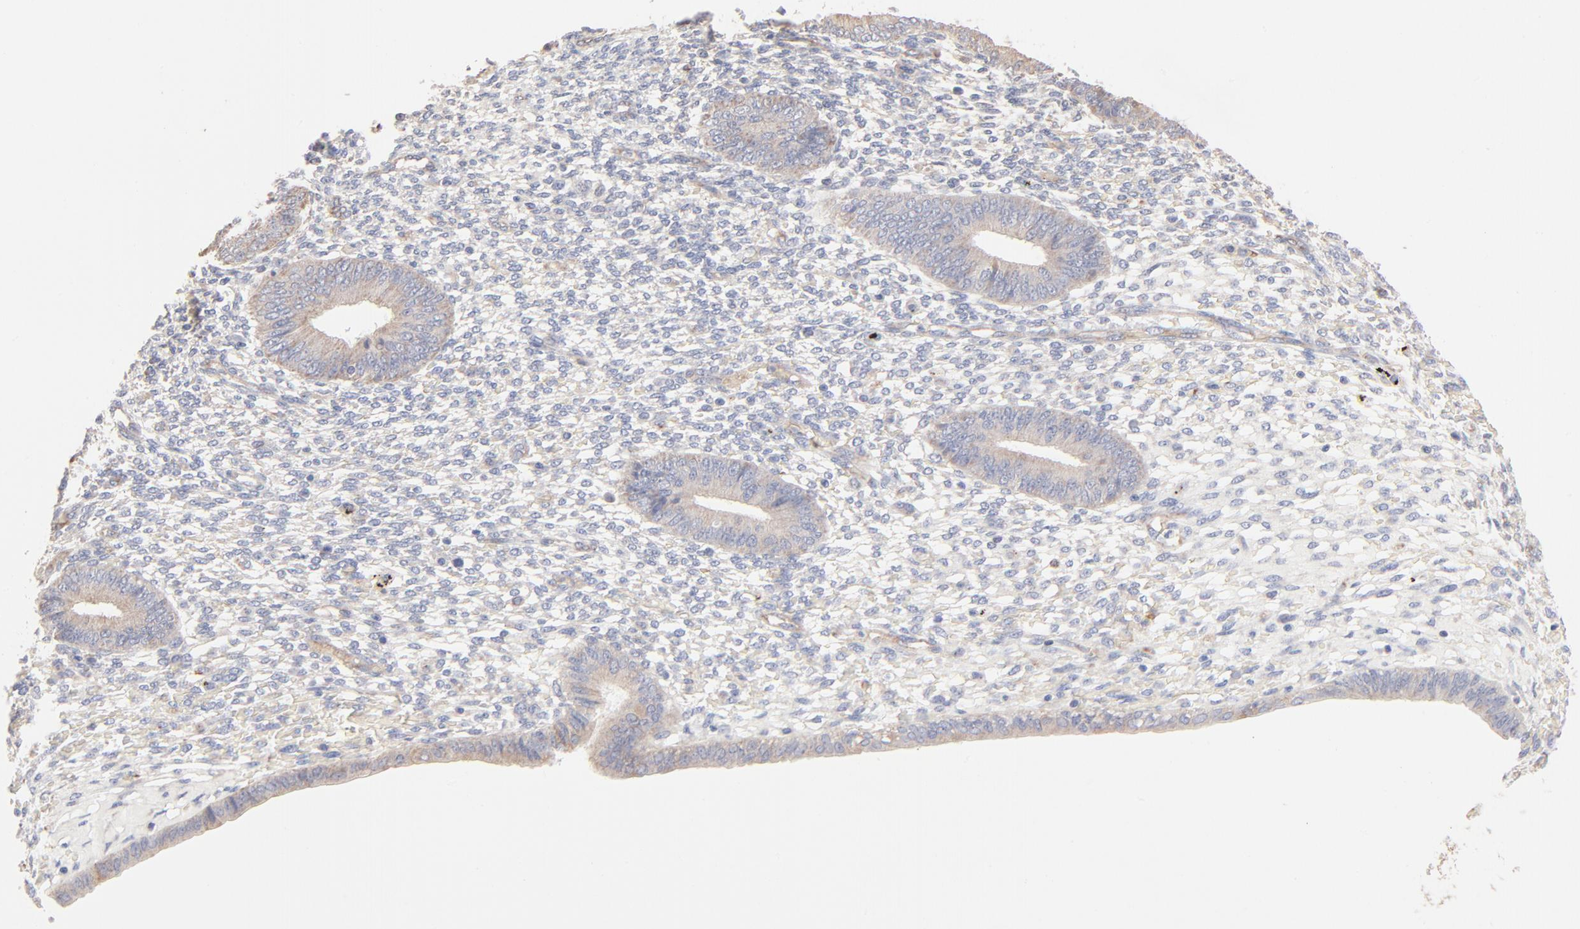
{"staining": {"intensity": "negative", "quantity": "none", "location": "none"}, "tissue": "endometrium", "cell_type": "Cells in endometrial stroma", "image_type": "normal", "snomed": [{"axis": "morphology", "description": "Normal tissue, NOS"}, {"axis": "topography", "description": "Endometrium"}], "caption": "The IHC image has no significant expression in cells in endometrial stroma of endometrium.", "gene": "SPTB", "patient": {"sex": "female", "age": 42}}